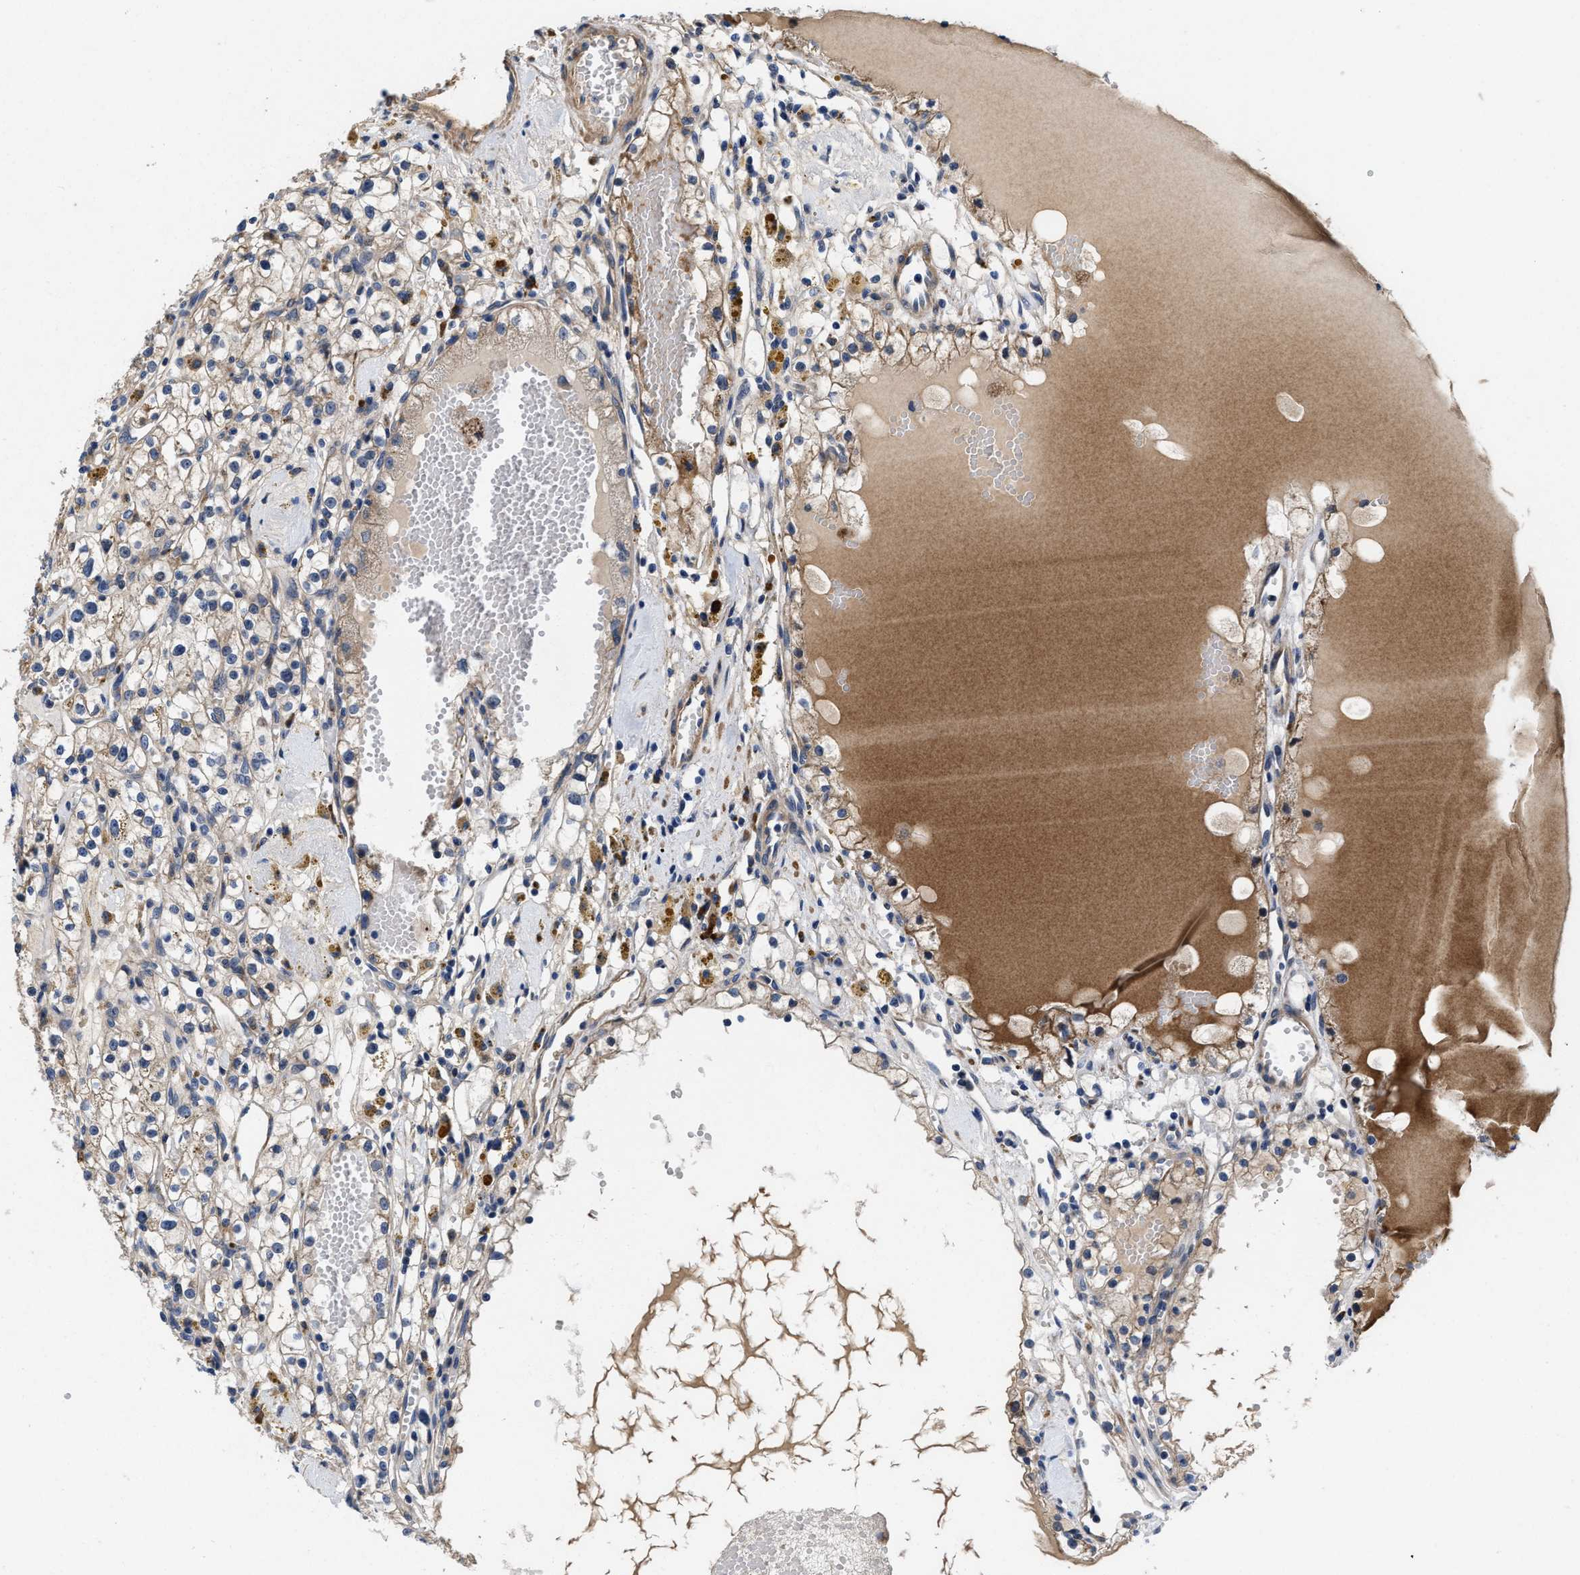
{"staining": {"intensity": "weak", "quantity": ">75%", "location": "cytoplasmic/membranous"}, "tissue": "renal cancer", "cell_type": "Tumor cells", "image_type": "cancer", "snomed": [{"axis": "morphology", "description": "Adenocarcinoma, NOS"}, {"axis": "topography", "description": "Kidney"}], "caption": "Immunohistochemistry photomicrograph of human renal cancer stained for a protein (brown), which displays low levels of weak cytoplasmic/membranous expression in about >75% of tumor cells.", "gene": "SLC12A2", "patient": {"sex": "male", "age": 56}}